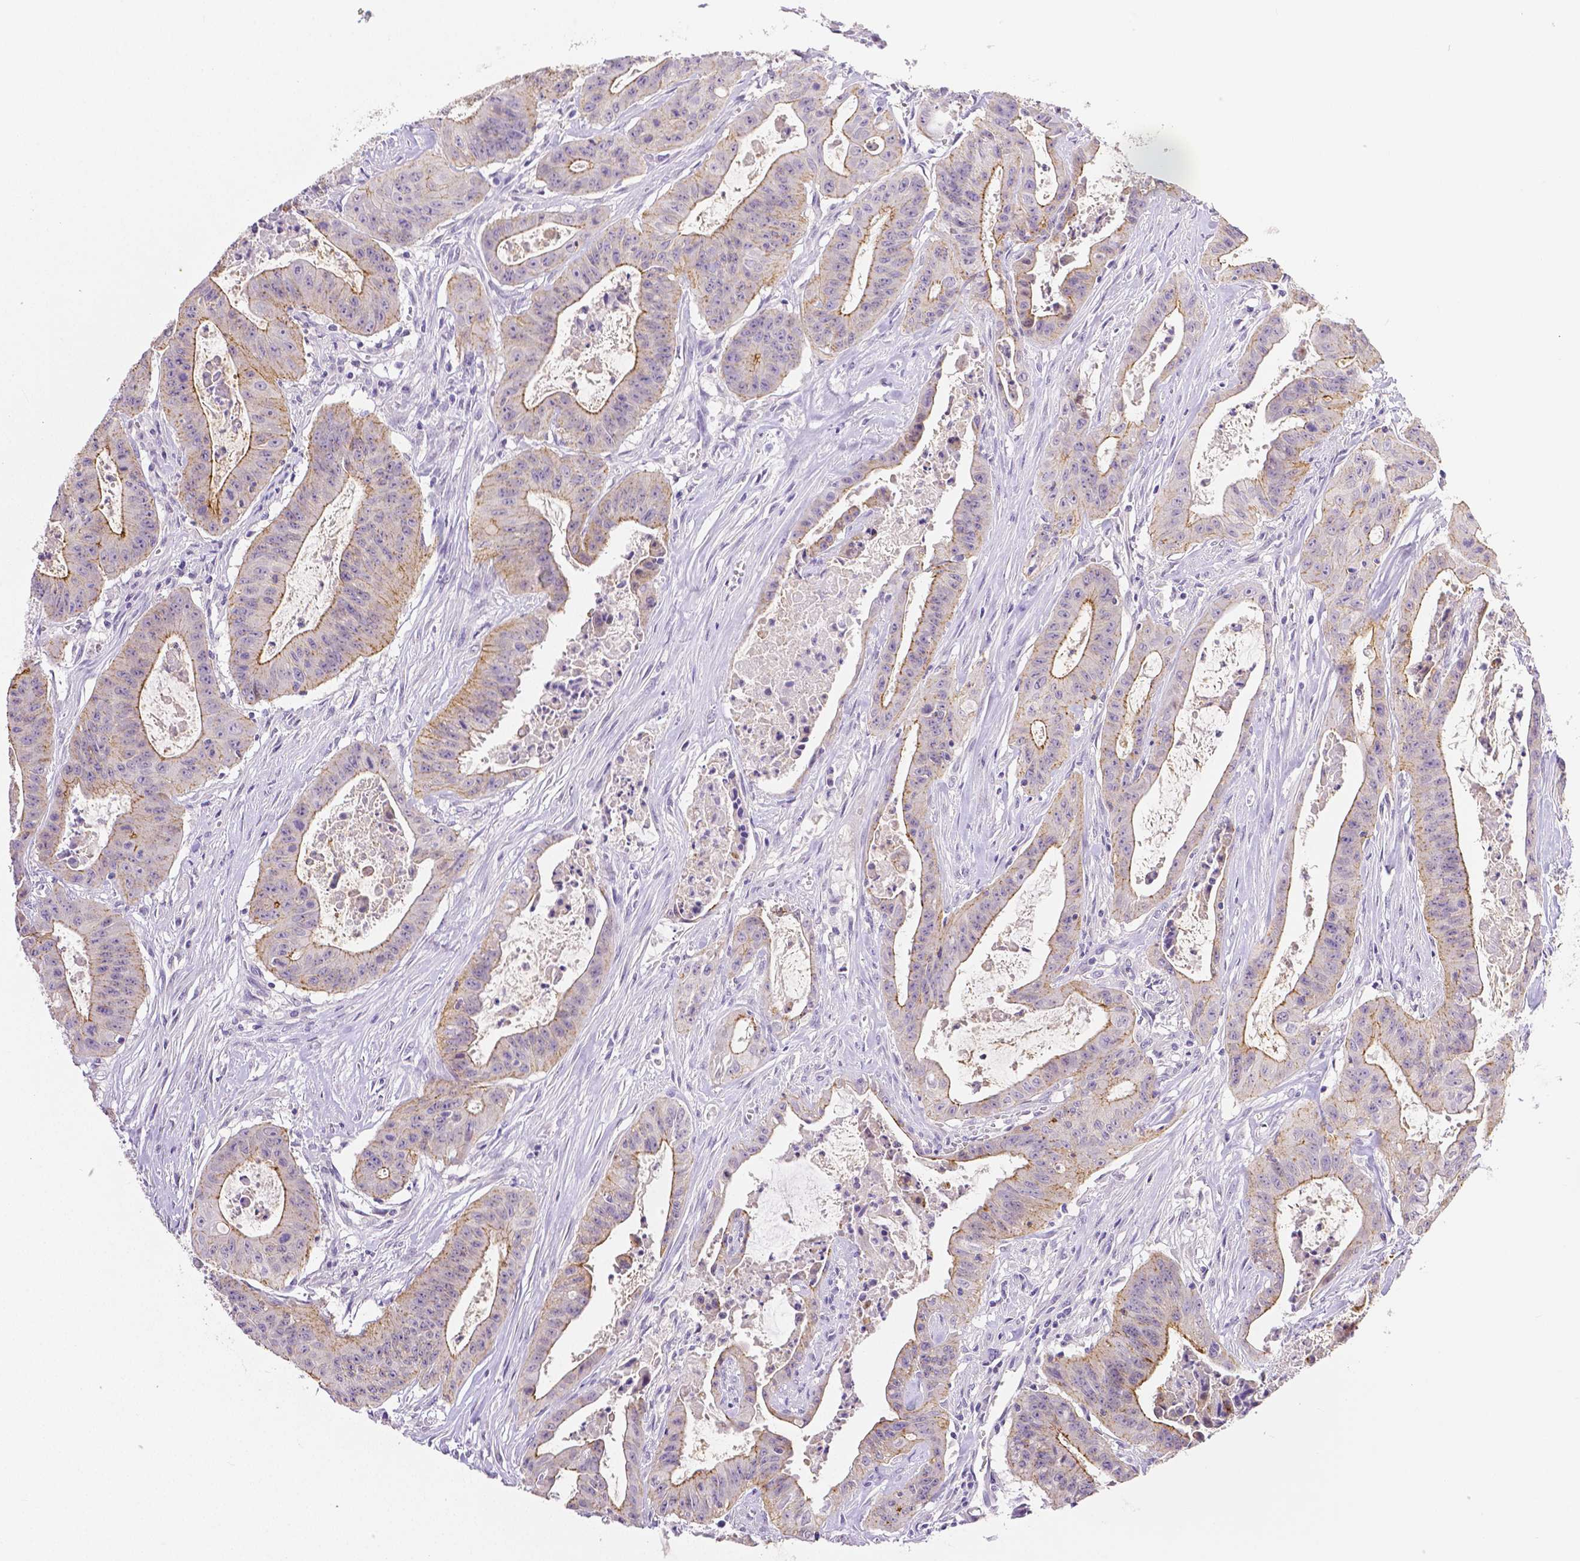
{"staining": {"intensity": "moderate", "quantity": "25%-75%", "location": "cytoplasmic/membranous"}, "tissue": "colorectal cancer", "cell_type": "Tumor cells", "image_type": "cancer", "snomed": [{"axis": "morphology", "description": "Adenocarcinoma, NOS"}, {"axis": "topography", "description": "Colon"}], "caption": "Moderate cytoplasmic/membranous staining for a protein is present in approximately 25%-75% of tumor cells of colorectal adenocarcinoma using immunohistochemistry (IHC).", "gene": "OCLN", "patient": {"sex": "male", "age": 33}}